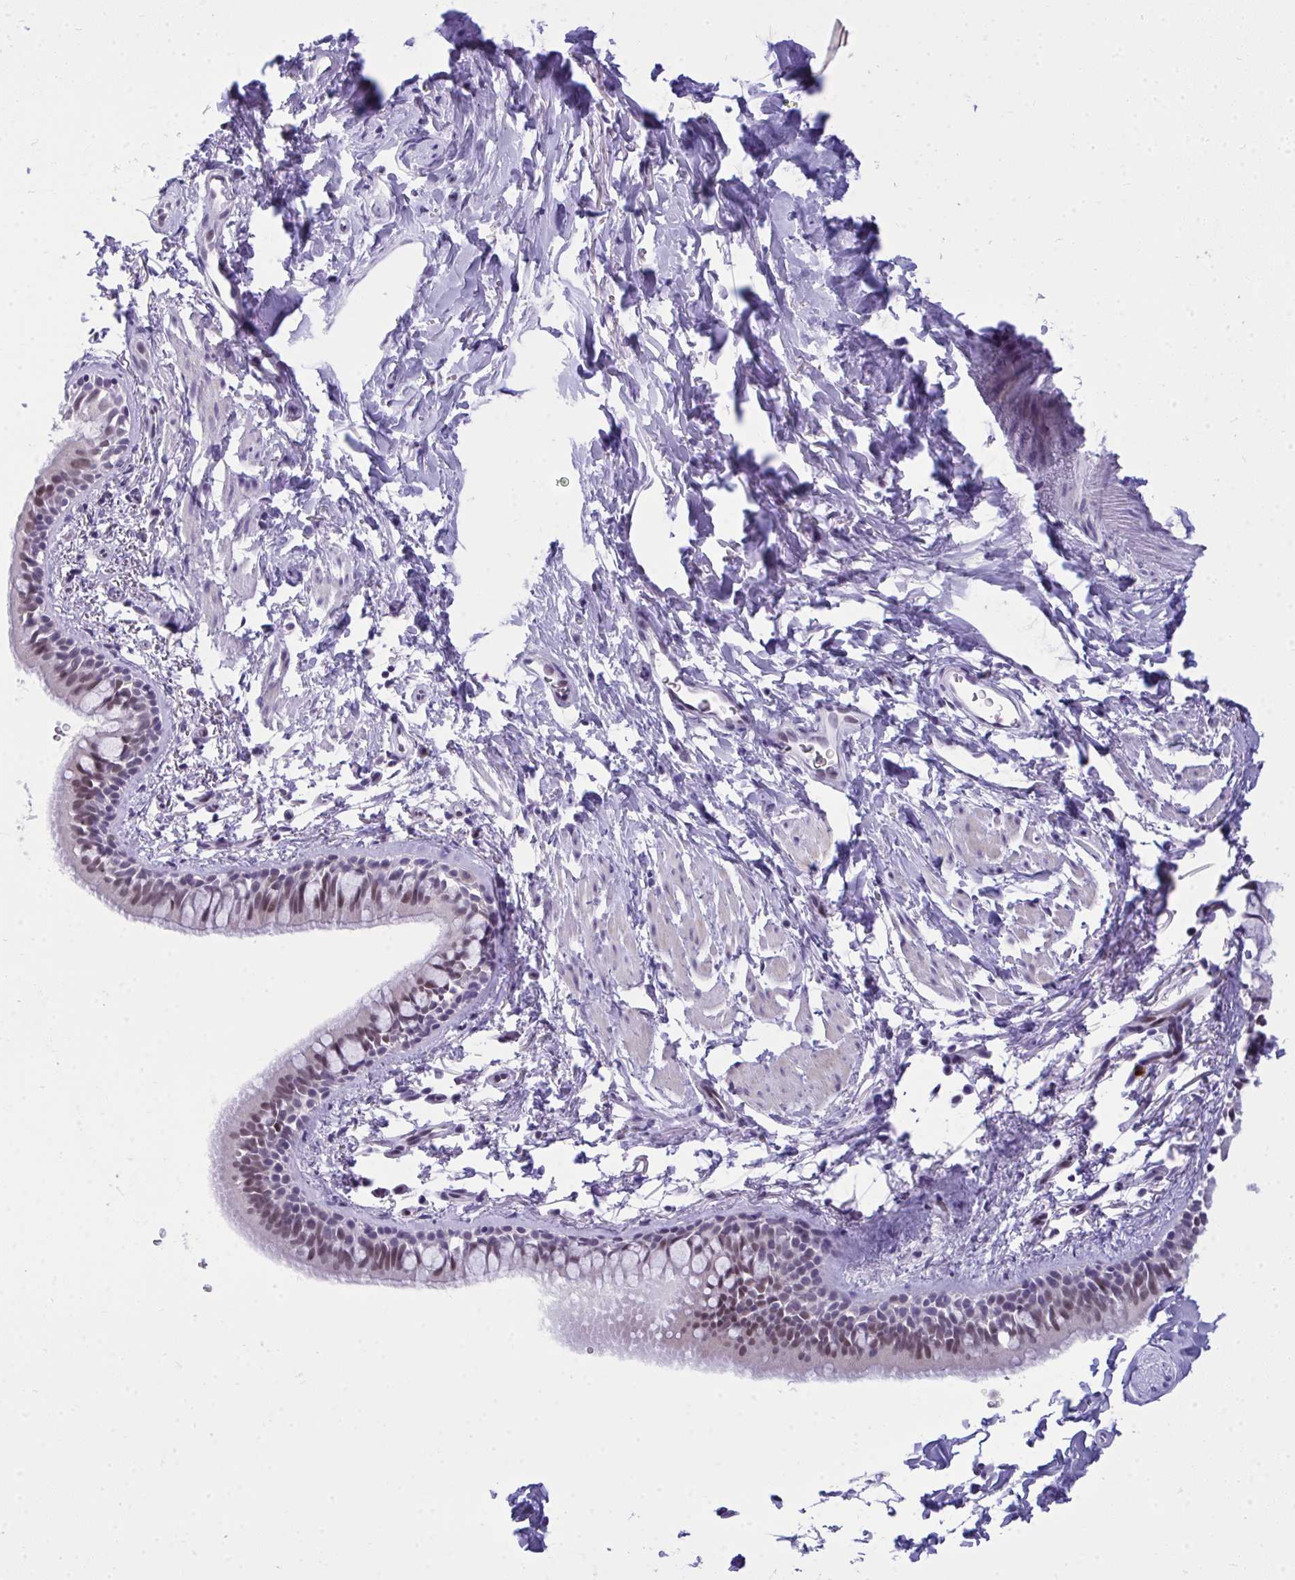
{"staining": {"intensity": "moderate", "quantity": "25%-75%", "location": "nuclear"}, "tissue": "bronchus", "cell_type": "Respiratory epithelial cells", "image_type": "normal", "snomed": [{"axis": "morphology", "description": "Normal tissue, NOS"}, {"axis": "topography", "description": "Lymph node"}, {"axis": "topography", "description": "Cartilage tissue"}, {"axis": "topography", "description": "Bronchus"}], "caption": "The photomicrograph reveals immunohistochemical staining of unremarkable bronchus. There is moderate nuclear staining is appreciated in approximately 25%-75% of respiratory epithelial cells. (Brightfield microscopy of DAB IHC at high magnification).", "gene": "TEAD4", "patient": {"sex": "female", "age": 70}}